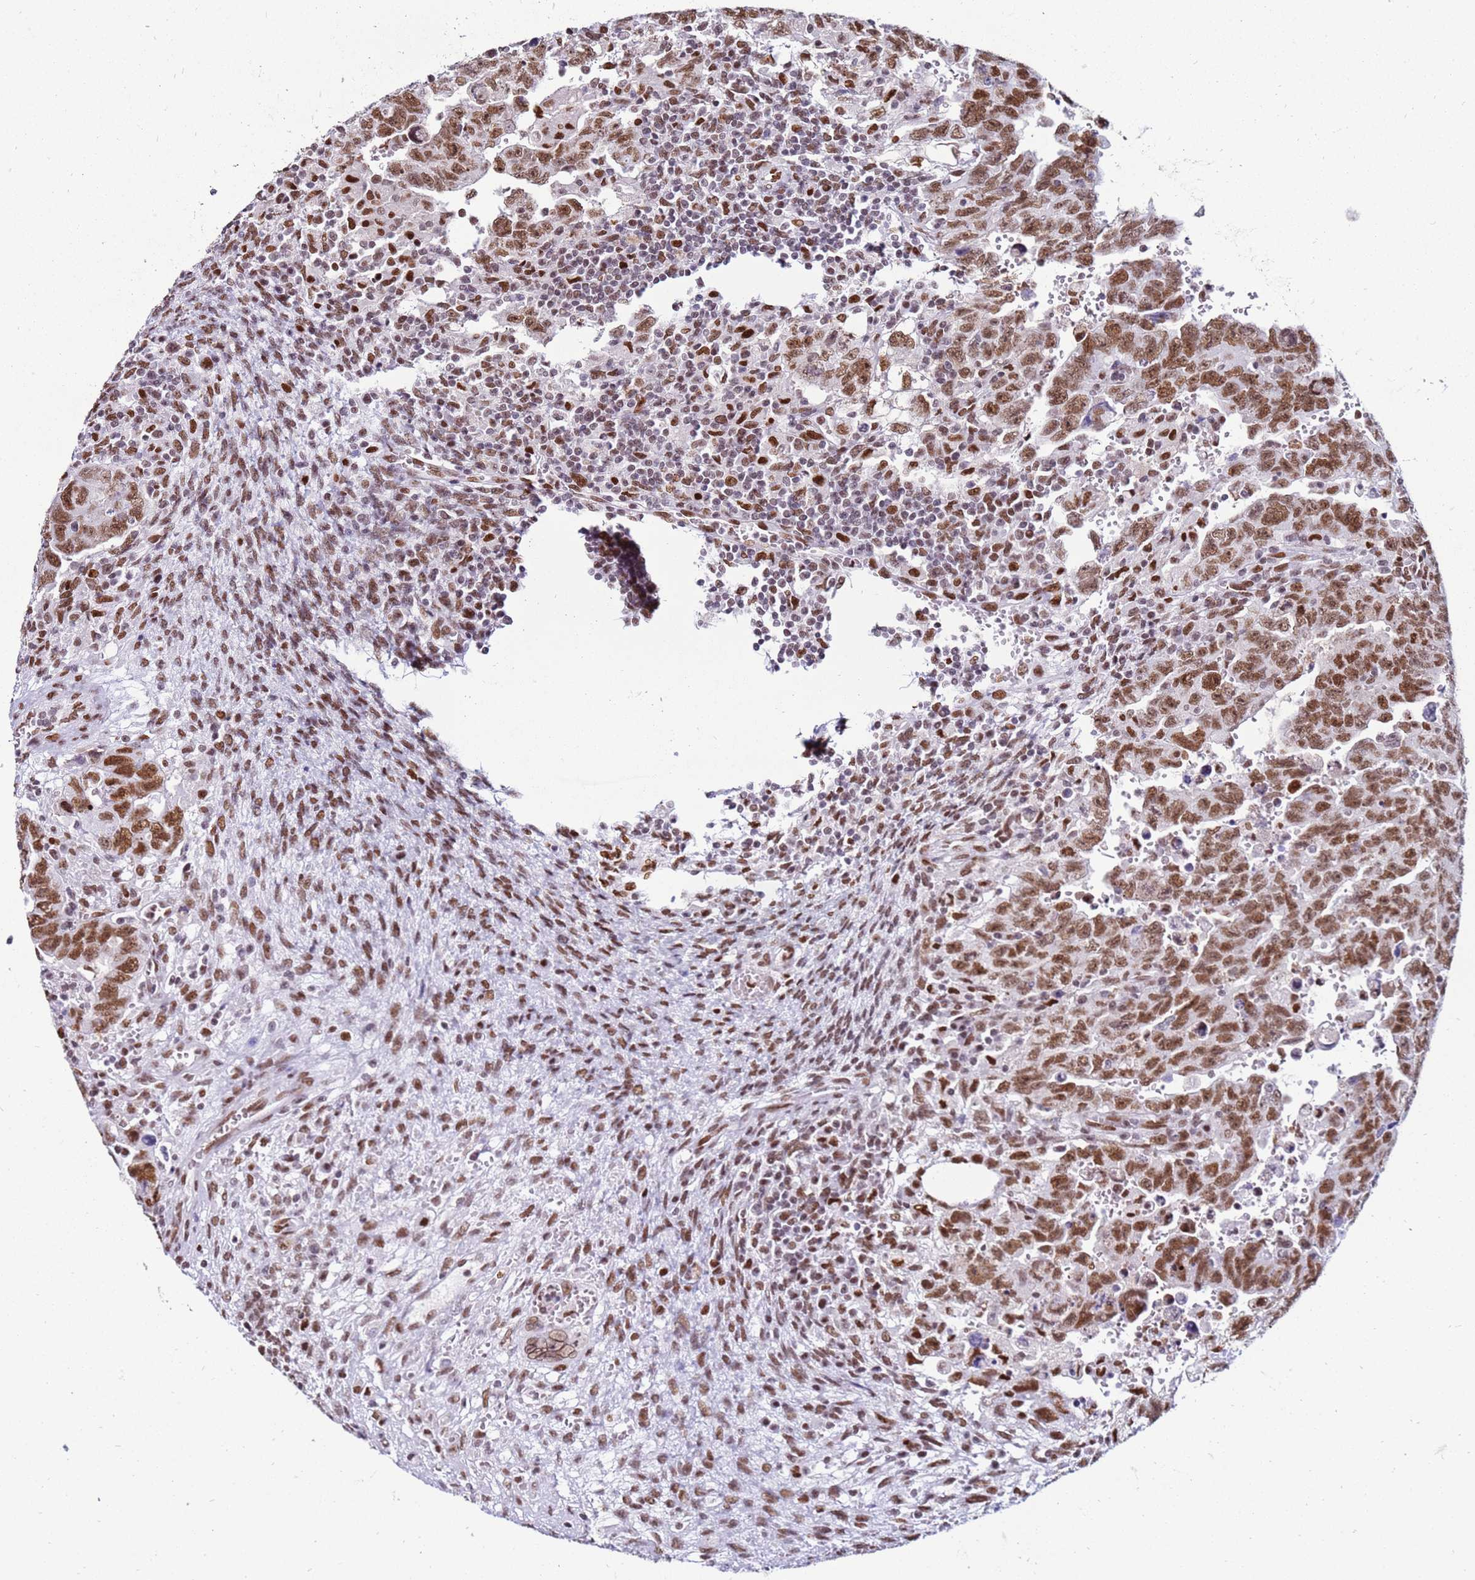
{"staining": {"intensity": "moderate", "quantity": ">75%", "location": "nuclear"}, "tissue": "testis cancer", "cell_type": "Tumor cells", "image_type": "cancer", "snomed": [{"axis": "morphology", "description": "Carcinoma, Embryonal, NOS"}, {"axis": "topography", "description": "Testis"}], "caption": "IHC image of testis cancer stained for a protein (brown), which exhibits medium levels of moderate nuclear positivity in approximately >75% of tumor cells.", "gene": "KPNA4", "patient": {"sex": "male", "age": 28}}